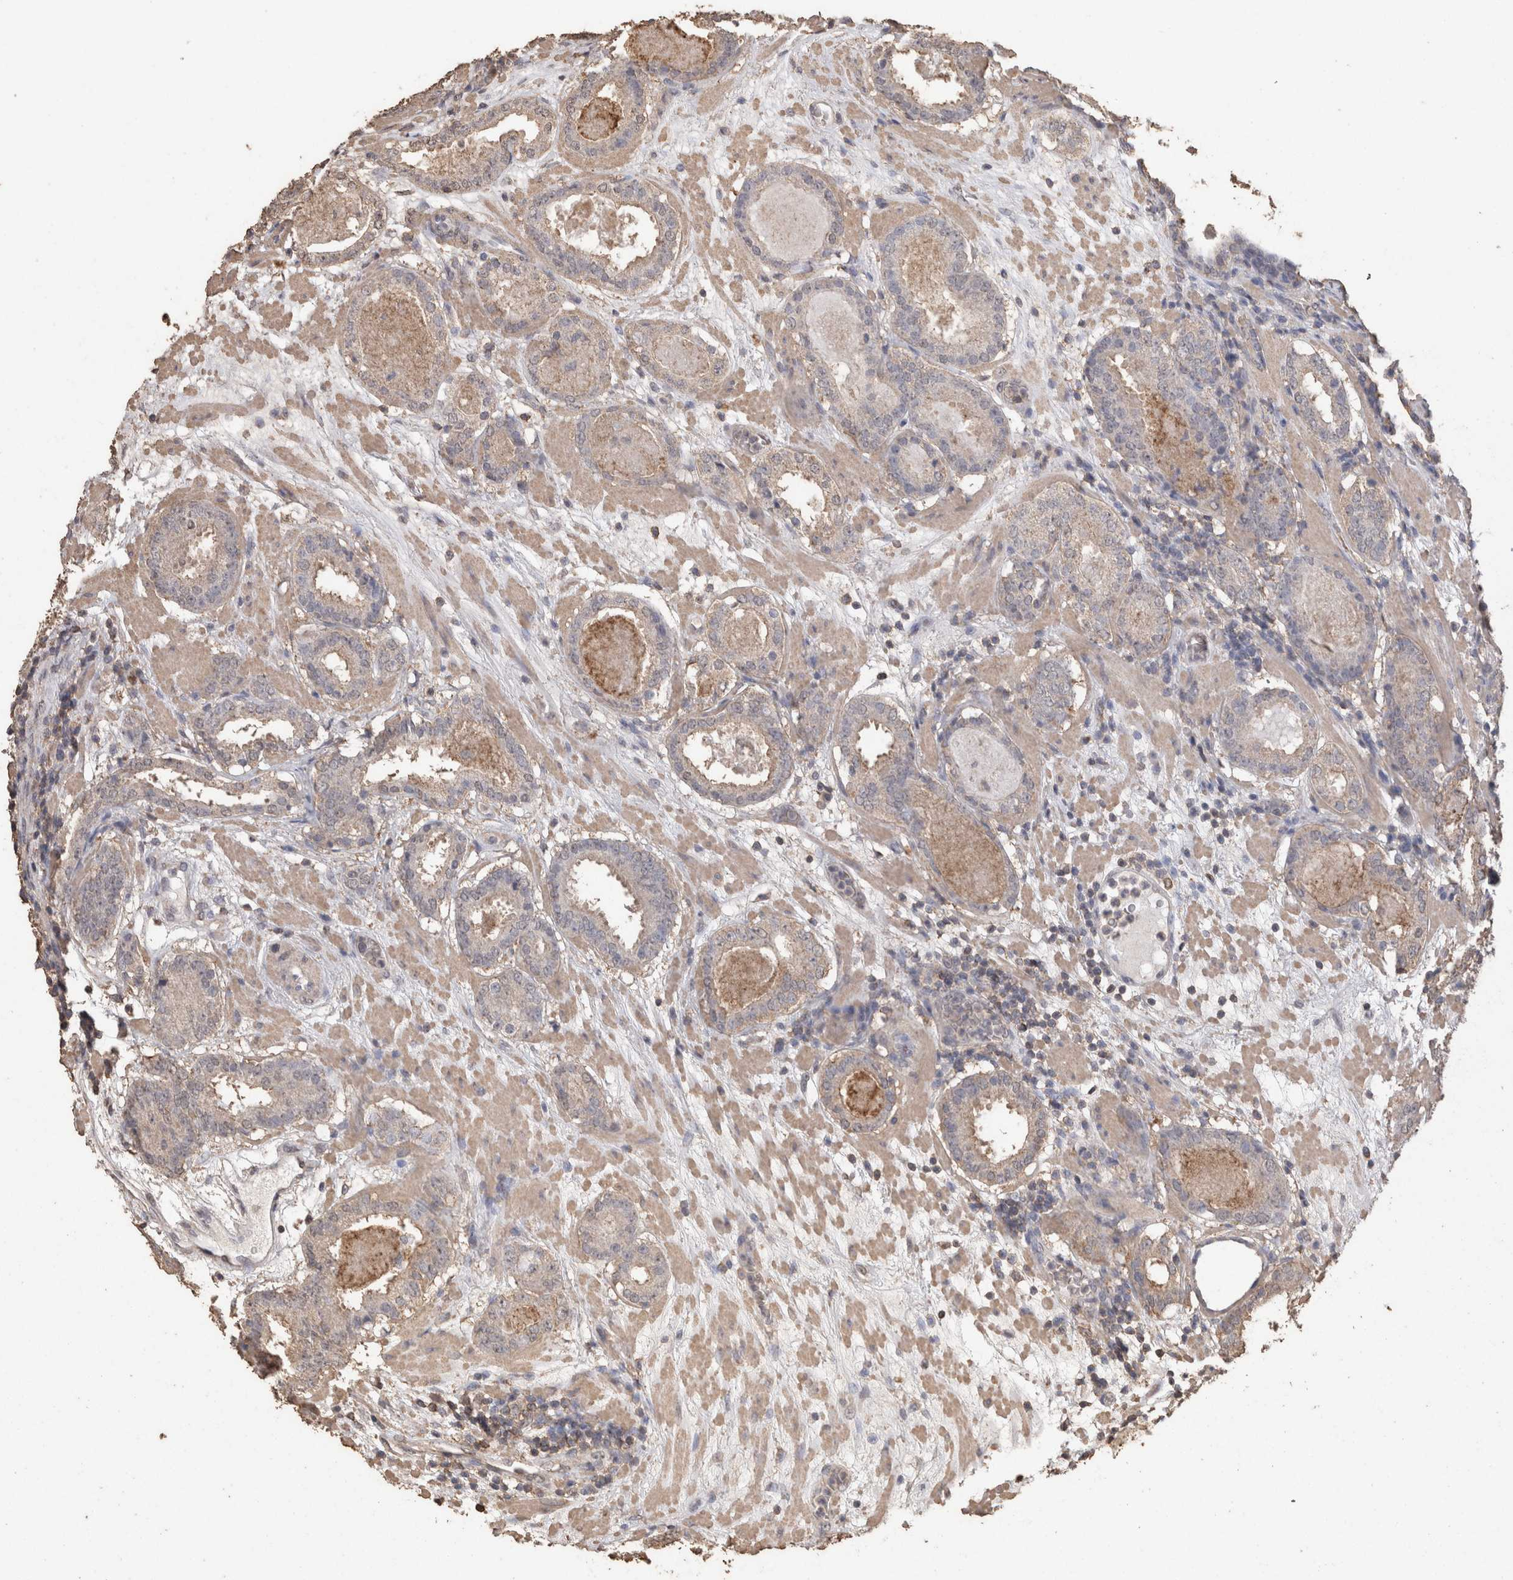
{"staining": {"intensity": "weak", "quantity": "<25%", "location": "cytoplasmic/membranous"}, "tissue": "prostate cancer", "cell_type": "Tumor cells", "image_type": "cancer", "snomed": [{"axis": "morphology", "description": "Adenocarcinoma, Low grade"}, {"axis": "topography", "description": "Prostate"}], "caption": "The immunohistochemistry image has no significant expression in tumor cells of prostate cancer tissue. Nuclei are stained in blue.", "gene": "CX3CL1", "patient": {"sex": "male", "age": 69}}